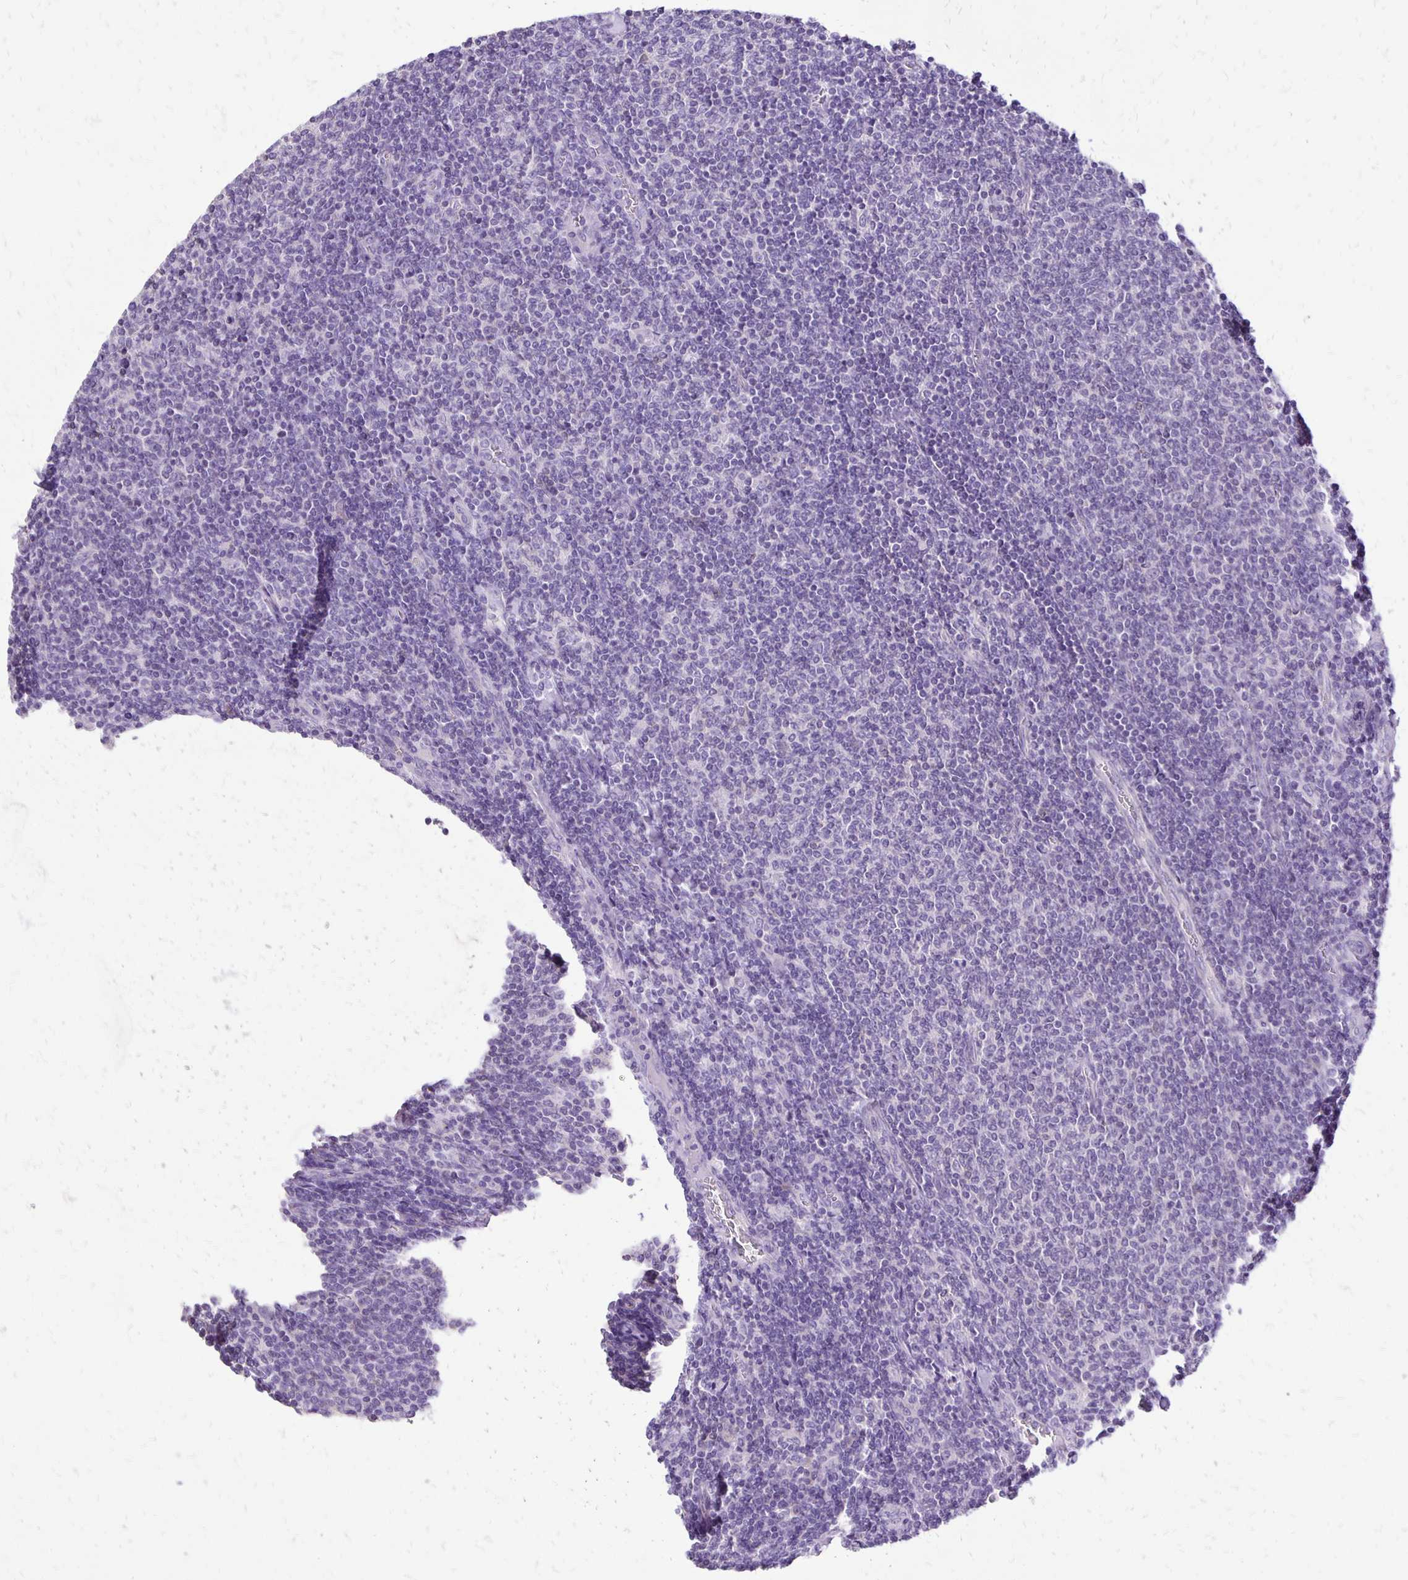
{"staining": {"intensity": "negative", "quantity": "none", "location": "none"}, "tissue": "lymphoma", "cell_type": "Tumor cells", "image_type": "cancer", "snomed": [{"axis": "morphology", "description": "Malignant lymphoma, non-Hodgkin's type, Low grade"}, {"axis": "topography", "description": "Lymph node"}], "caption": "The image exhibits no staining of tumor cells in low-grade malignant lymphoma, non-Hodgkin's type. (Stains: DAB immunohistochemistry (IHC) with hematoxylin counter stain, Microscopy: brightfield microscopy at high magnification).", "gene": "ANKRD45", "patient": {"sex": "male", "age": 52}}